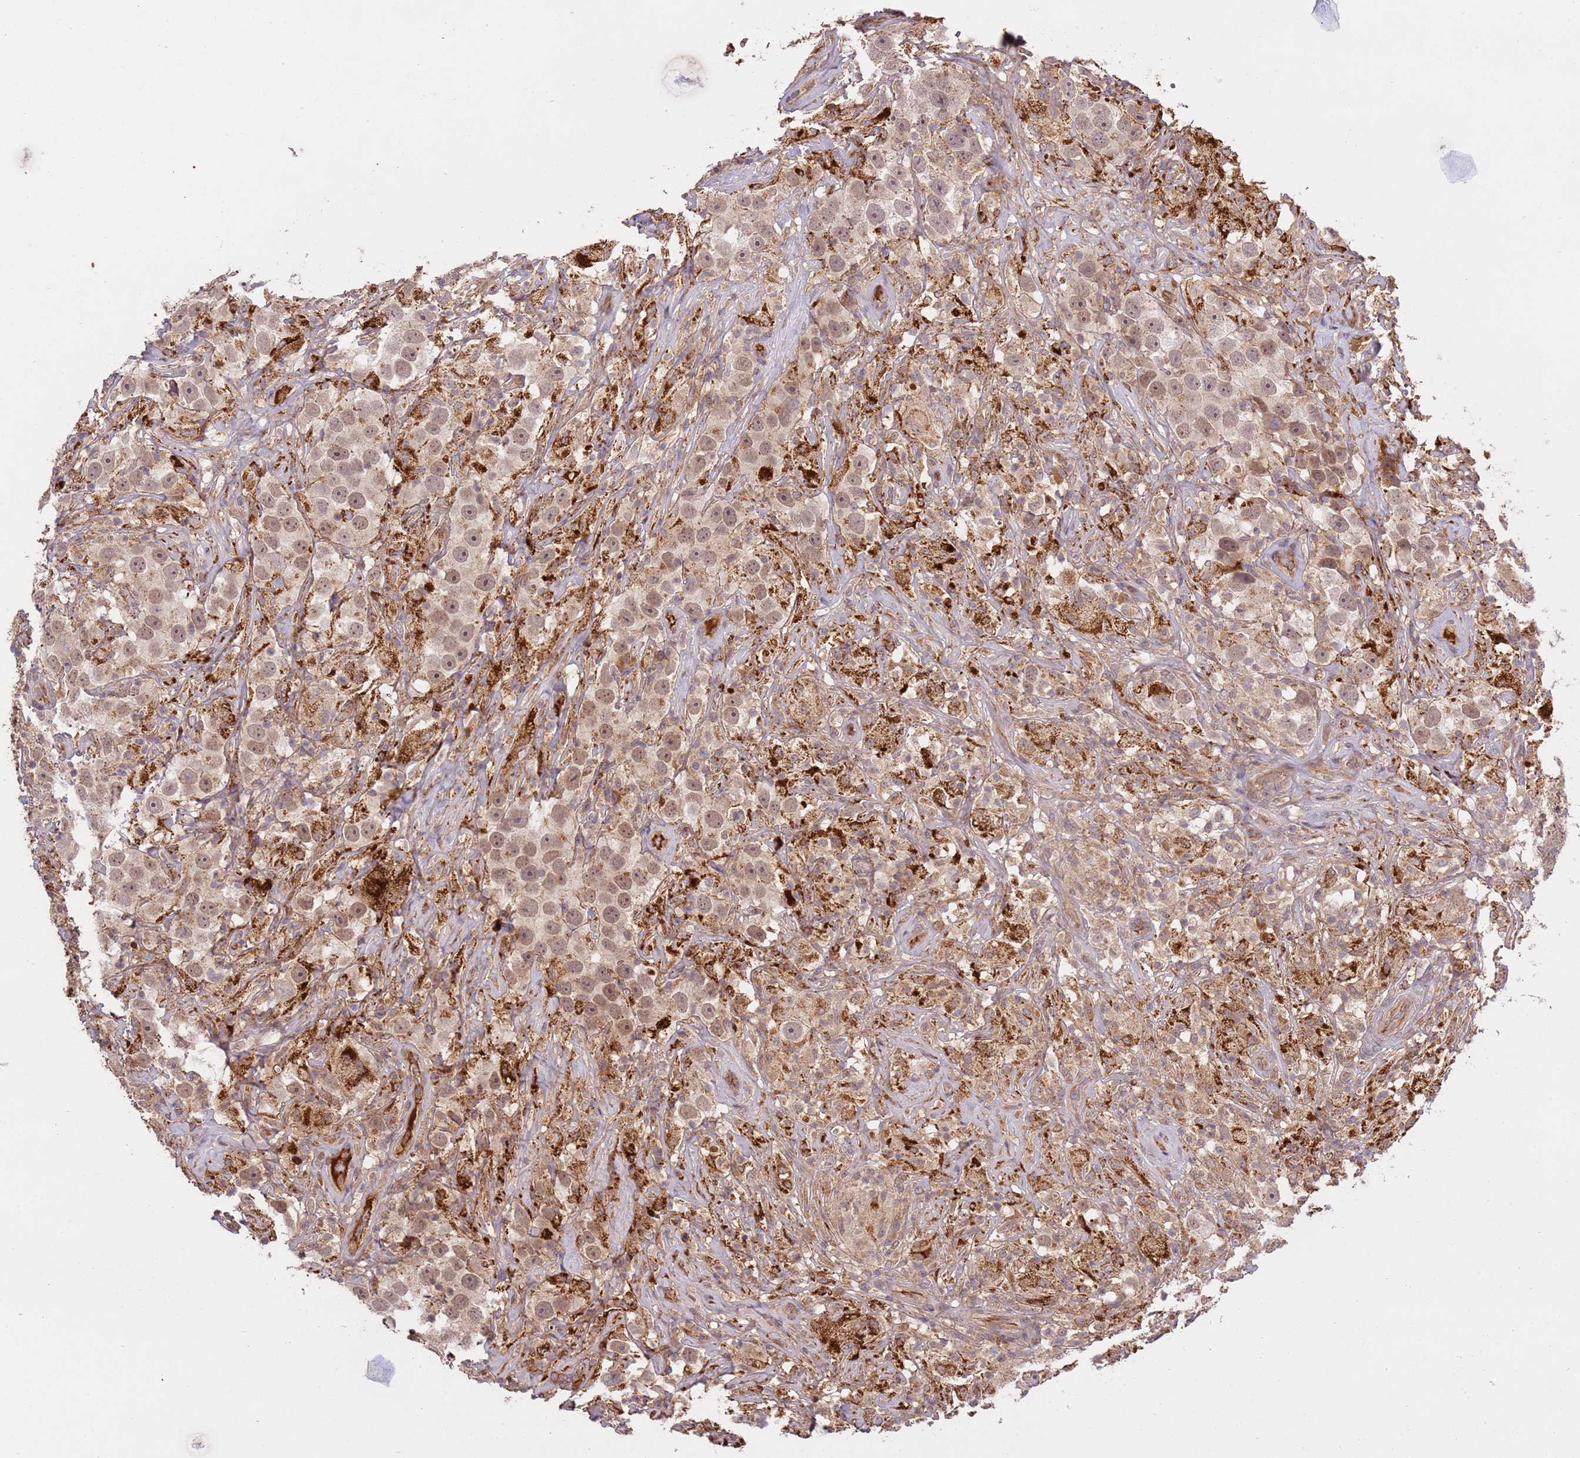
{"staining": {"intensity": "strong", "quantity": "25%-75%", "location": "cytoplasmic/membranous"}, "tissue": "testis cancer", "cell_type": "Tumor cells", "image_type": "cancer", "snomed": [{"axis": "morphology", "description": "Seminoma, NOS"}, {"axis": "topography", "description": "Testis"}], "caption": "Protein analysis of testis cancer (seminoma) tissue displays strong cytoplasmic/membranous expression in approximately 25%-75% of tumor cells.", "gene": "ZNF624", "patient": {"sex": "male", "age": 49}}